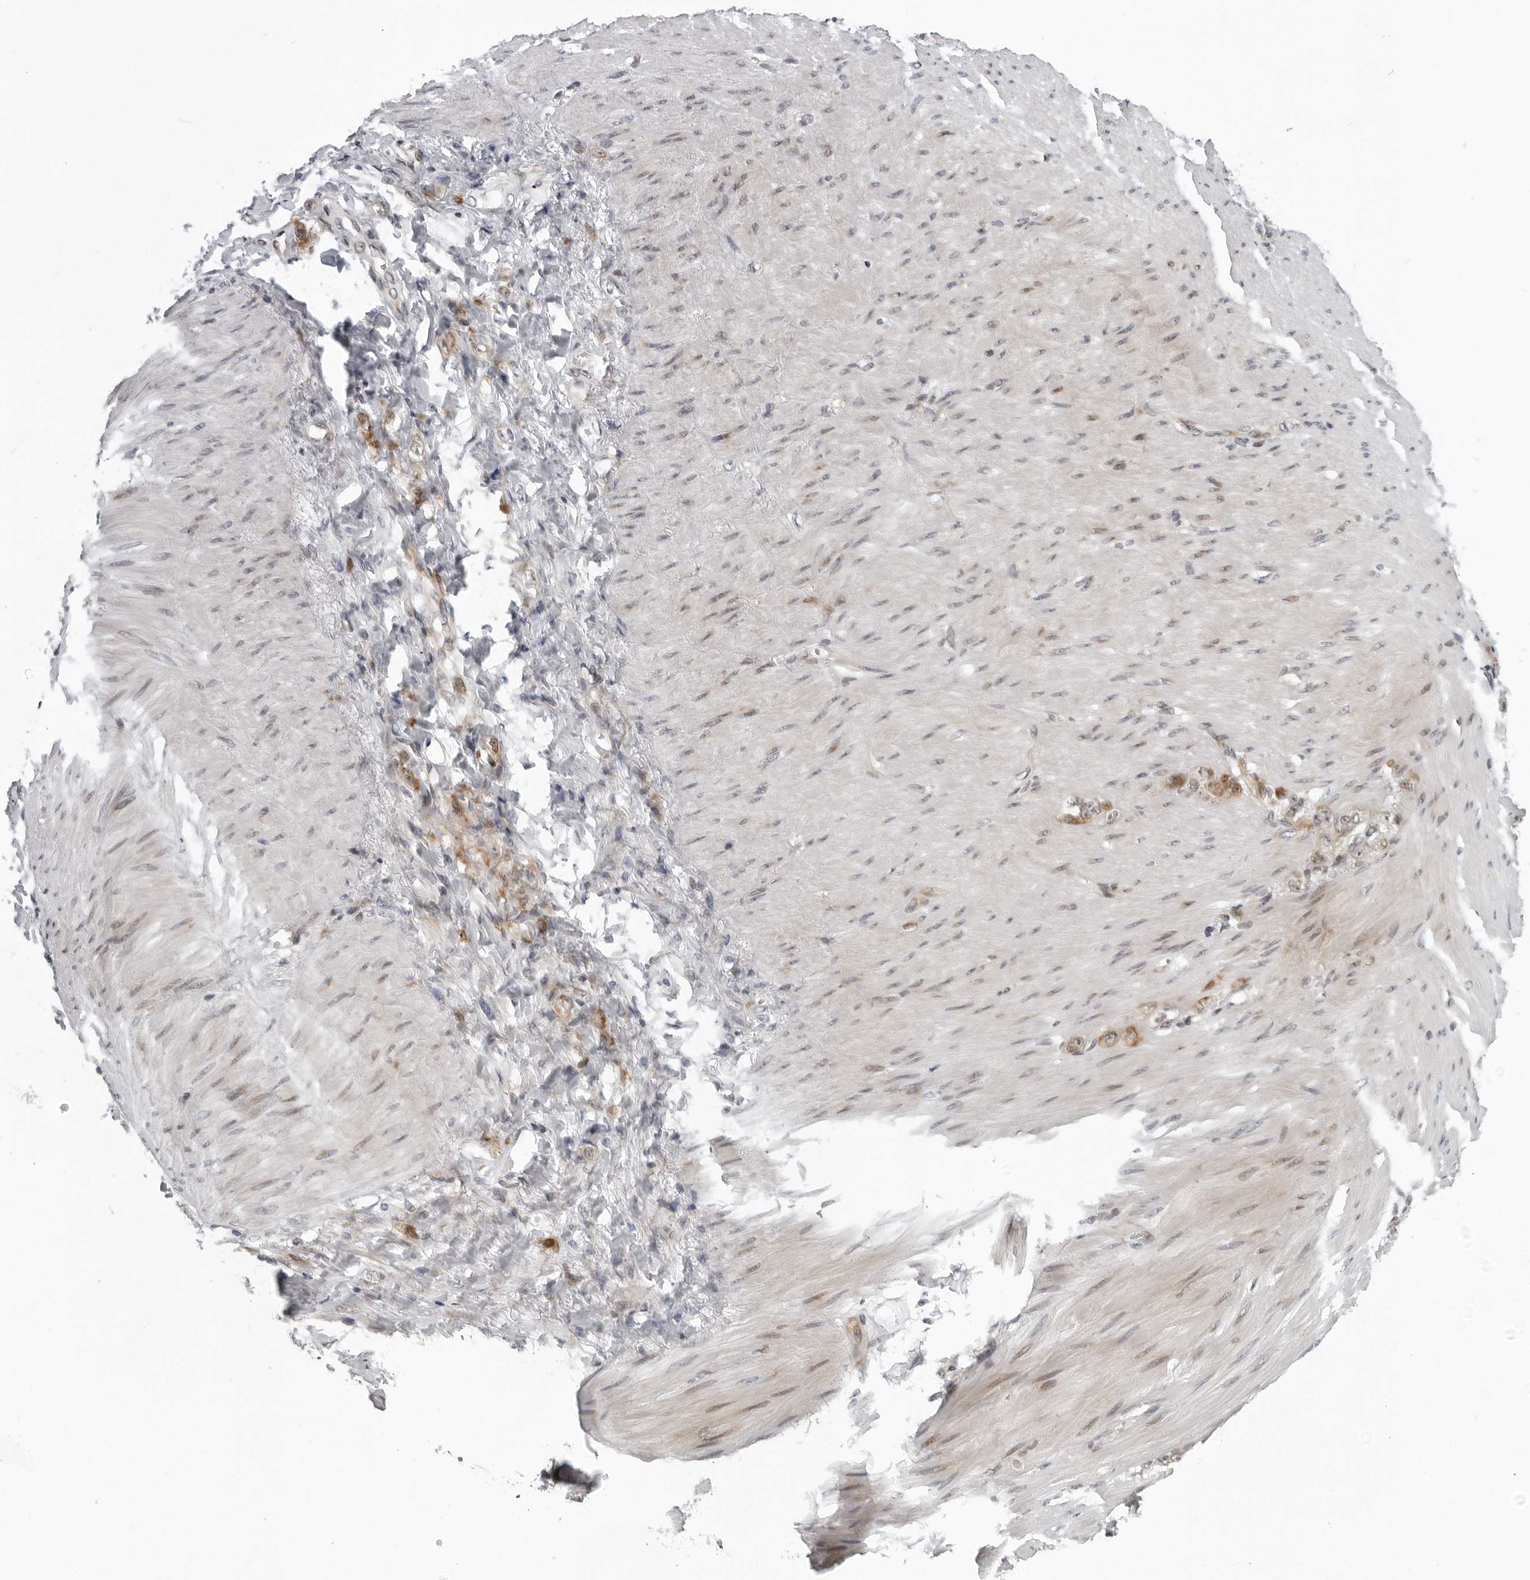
{"staining": {"intensity": "moderate", "quantity": ">75%", "location": "cytoplasmic/membranous"}, "tissue": "stomach cancer", "cell_type": "Tumor cells", "image_type": "cancer", "snomed": [{"axis": "morphology", "description": "Normal tissue, NOS"}, {"axis": "morphology", "description": "Adenocarcinoma, NOS"}, {"axis": "topography", "description": "Stomach"}], "caption": "Tumor cells demonstrate medium levels of moderate cytoplasmic/membranous positivity in about >75% of cells in human stomach adenocarcinoma.", "gene": "PIP4K2C", "patient": {"sex": "male", "age": 82}}